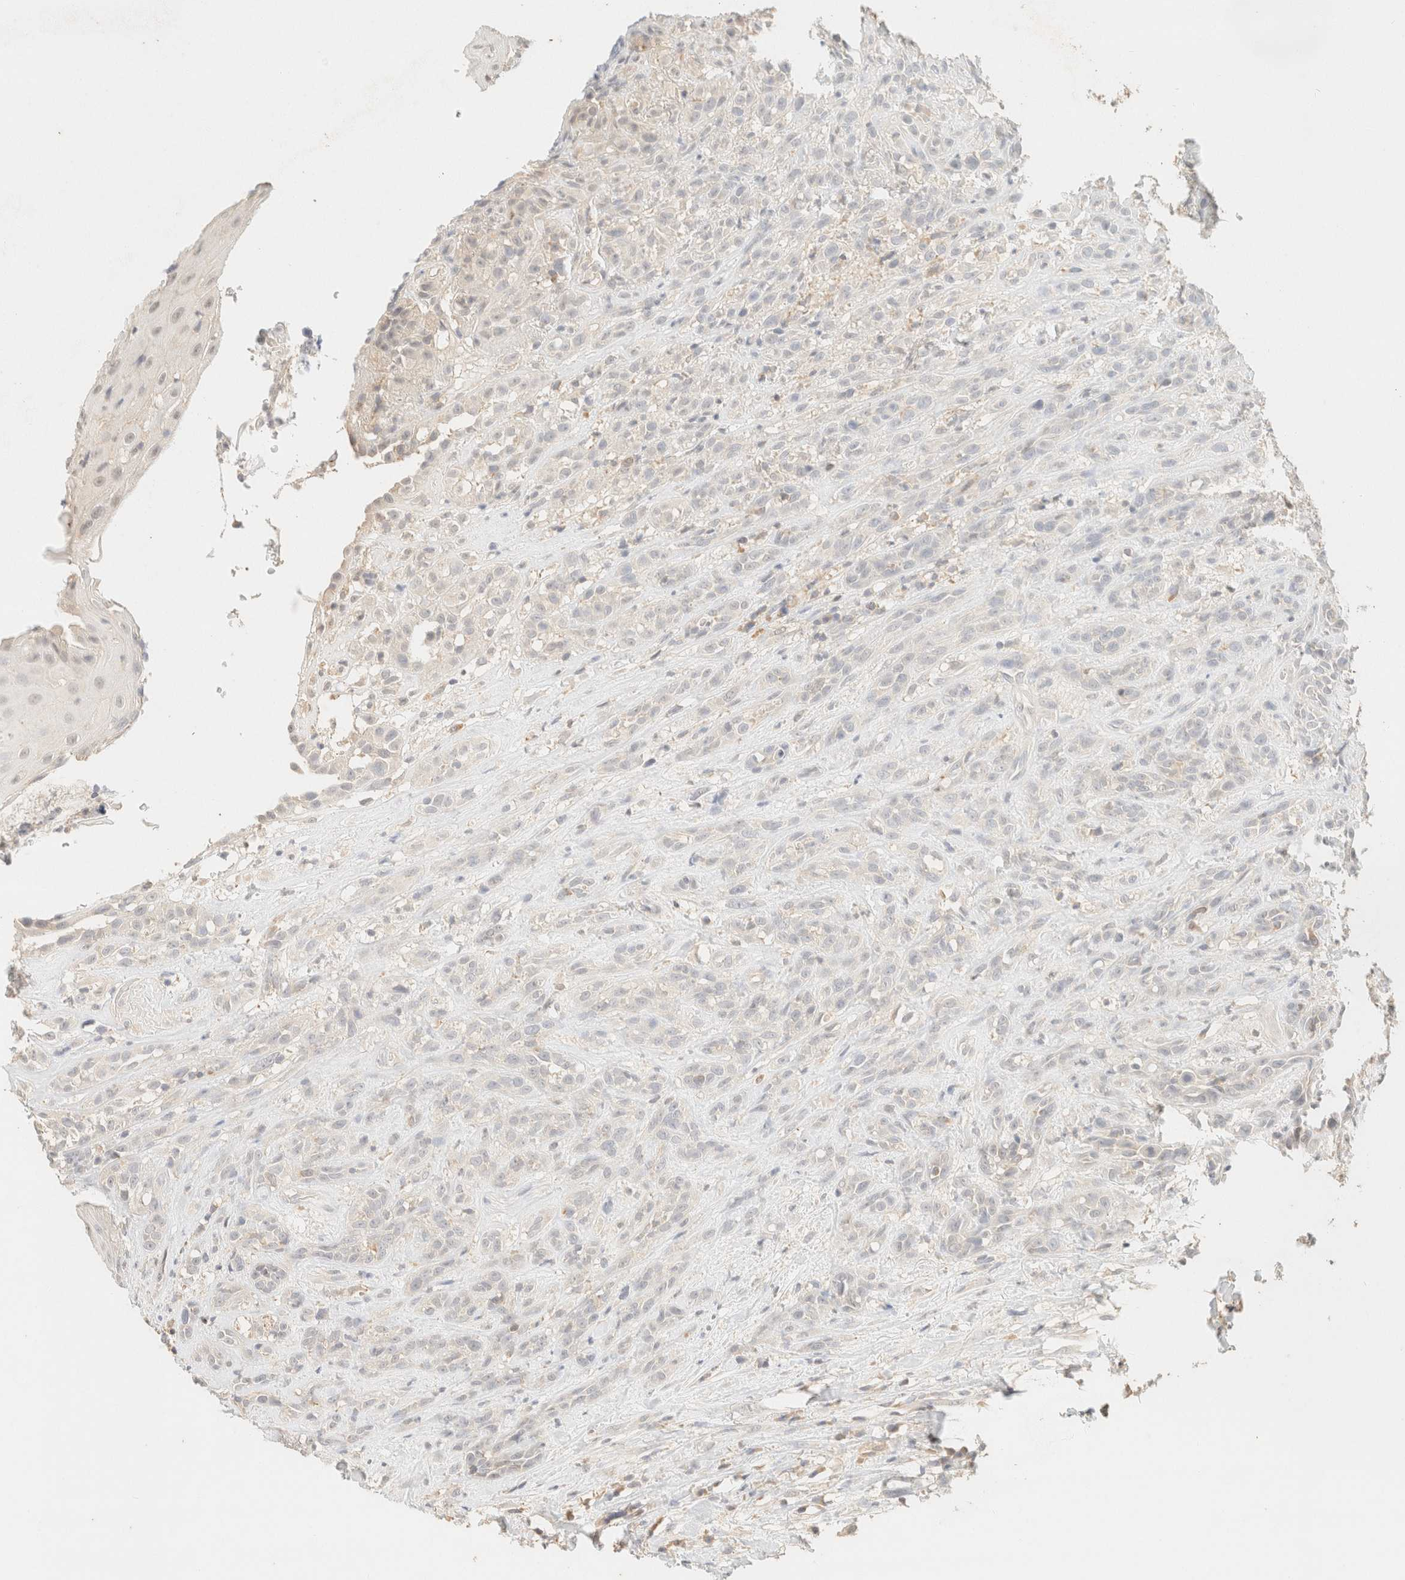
{"staining": {"intensity": "negative", "quantity": "none", "location": "none"}, "tissue": "head and neck cancer", "cell_type": "Tumor cells", "image_type": "cancer", "snomed": [{"axis": "morphology", "description": "Normal tissue, NOS"}, {"axis": "morphology", "description": "Squamous cell carcinoma, NOS"}, {"axis": "topography", "description": "Cartilage tissue"}, {"axis": "topography", "description": "Head-Neck"}], "caption": "This is a image of immunohistochemistry staining of head and neck cancer (squamous cell carcinoma), which shows no positivity in tumor cells.", "gene": "TIMD4", "patient": {"sex": "male", "age": 62}}